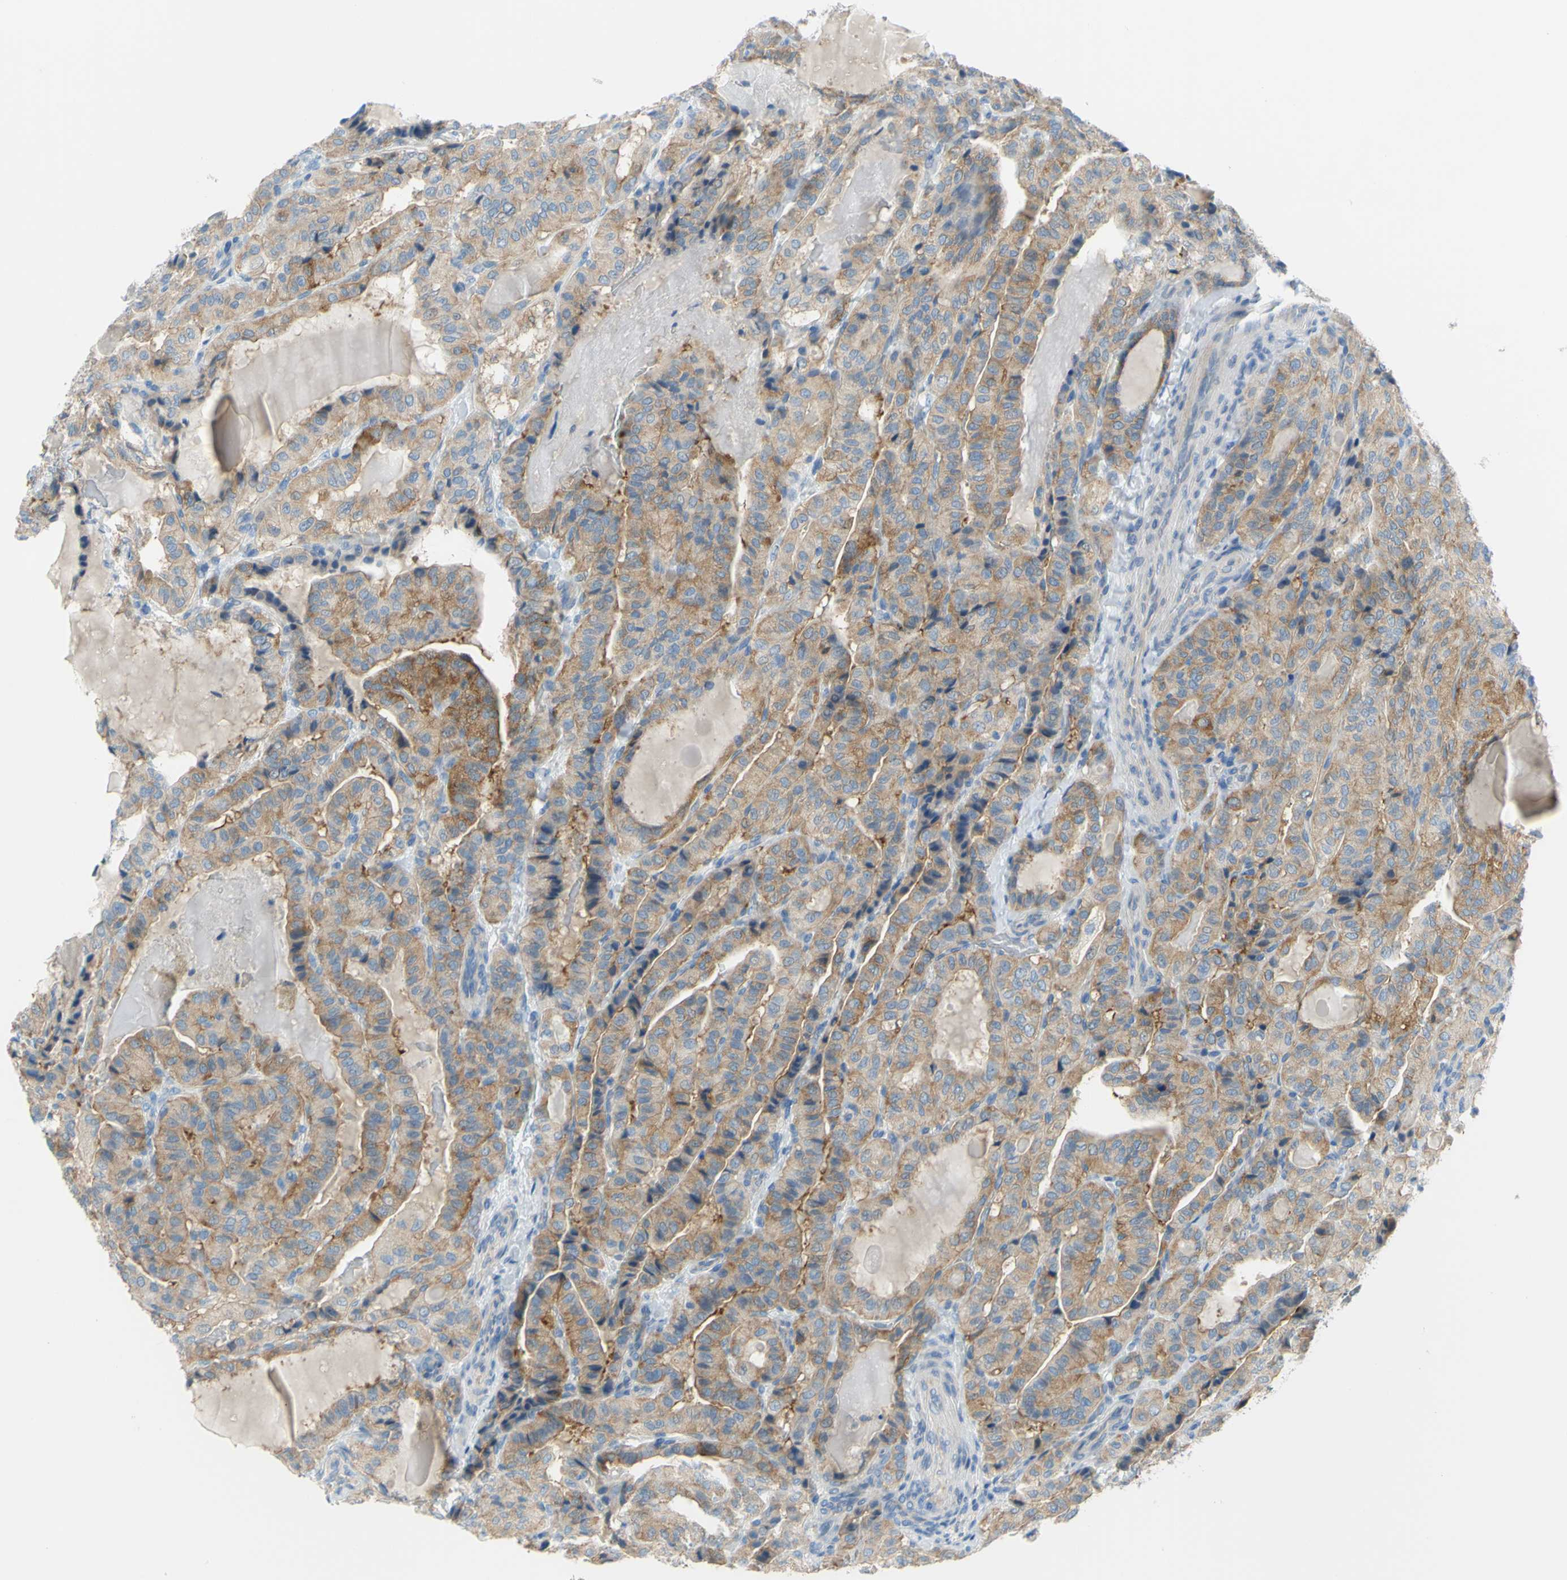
{"staining": {"intensity": "moderate", "quantity": ">75%", "location": "cytoplasmic/membranous"}, "tissue": "thyroid cancer", "cell_type": "Tumor cells", "image_type": "cancer", "snomed": [{"axis": "morphology", "description": "Papillary adenocarcinoma, NOS"}, {"axis": "topography", "description": "Thyroid gland"}], "caption": "Approximately >75% of tumor cells in thyroid cancer exhibit moderate cytoplasmic/membranous protein positivity as visualized by brown immunohistochemical staining.", "gene": "FRMD4B", "patient": {"sex": "male", "age": 77}}